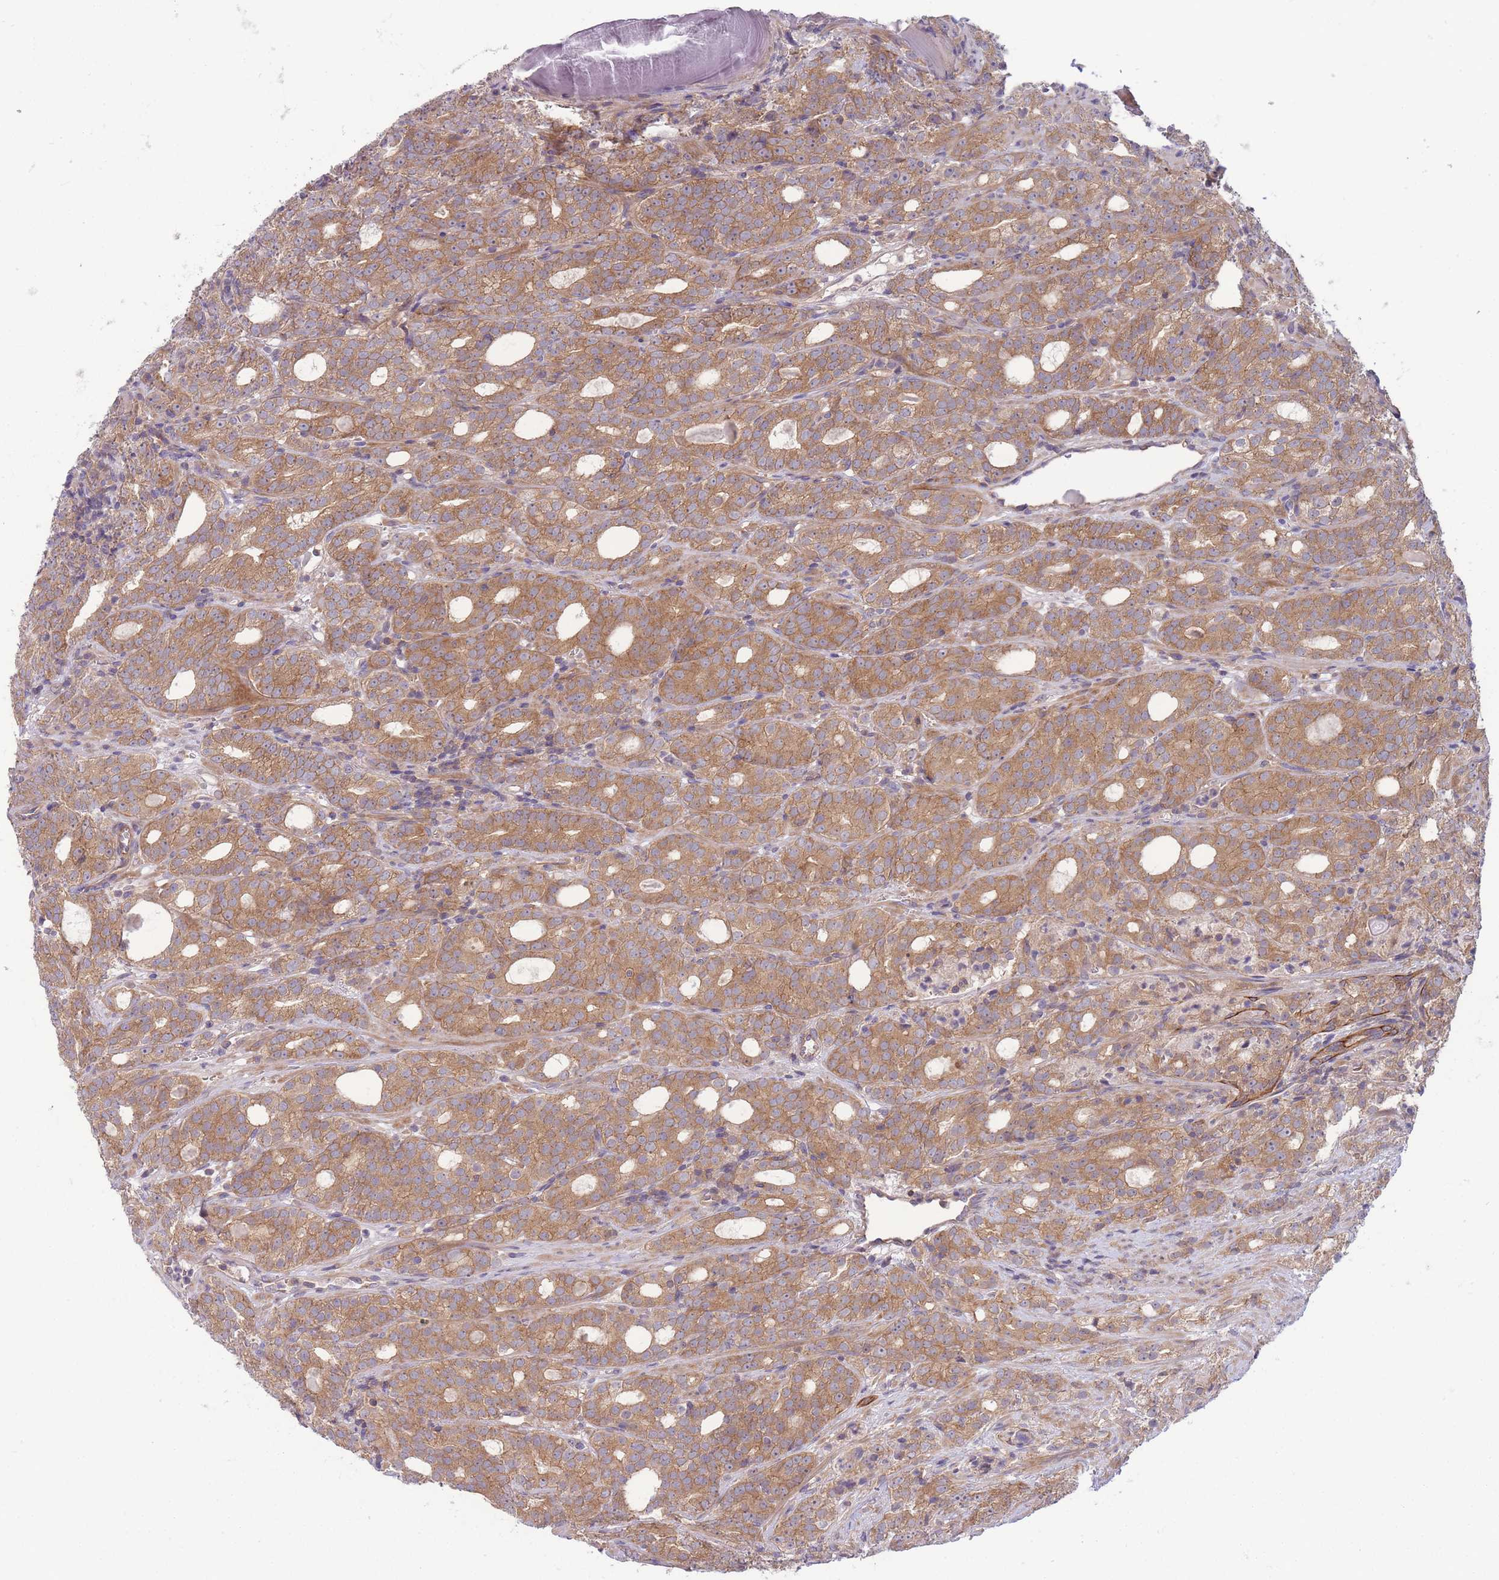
{"staining": {"intensity": "moderate", "quantity": ">75%", "location": "cytoplasmic/membranous"}, "tissue": "prostate cancer", "cell_type": "Tumor cells", "image_type": "cancer", "snomed": [{"axis": "morphology", "description": "Adenocarcinoma, High grade"}, {"axis": "topography", "description": "Prostate"}], "caption": "Approximately >75% of tumor cells in human adenocarcinoma (high-grade) (prostate) display moderate cytoplasmic/membranous protein staining as visualized by brown immunohistochemical staining.", "gene": "PFDN6", "patient": {"sex": "male", "age": 64}}